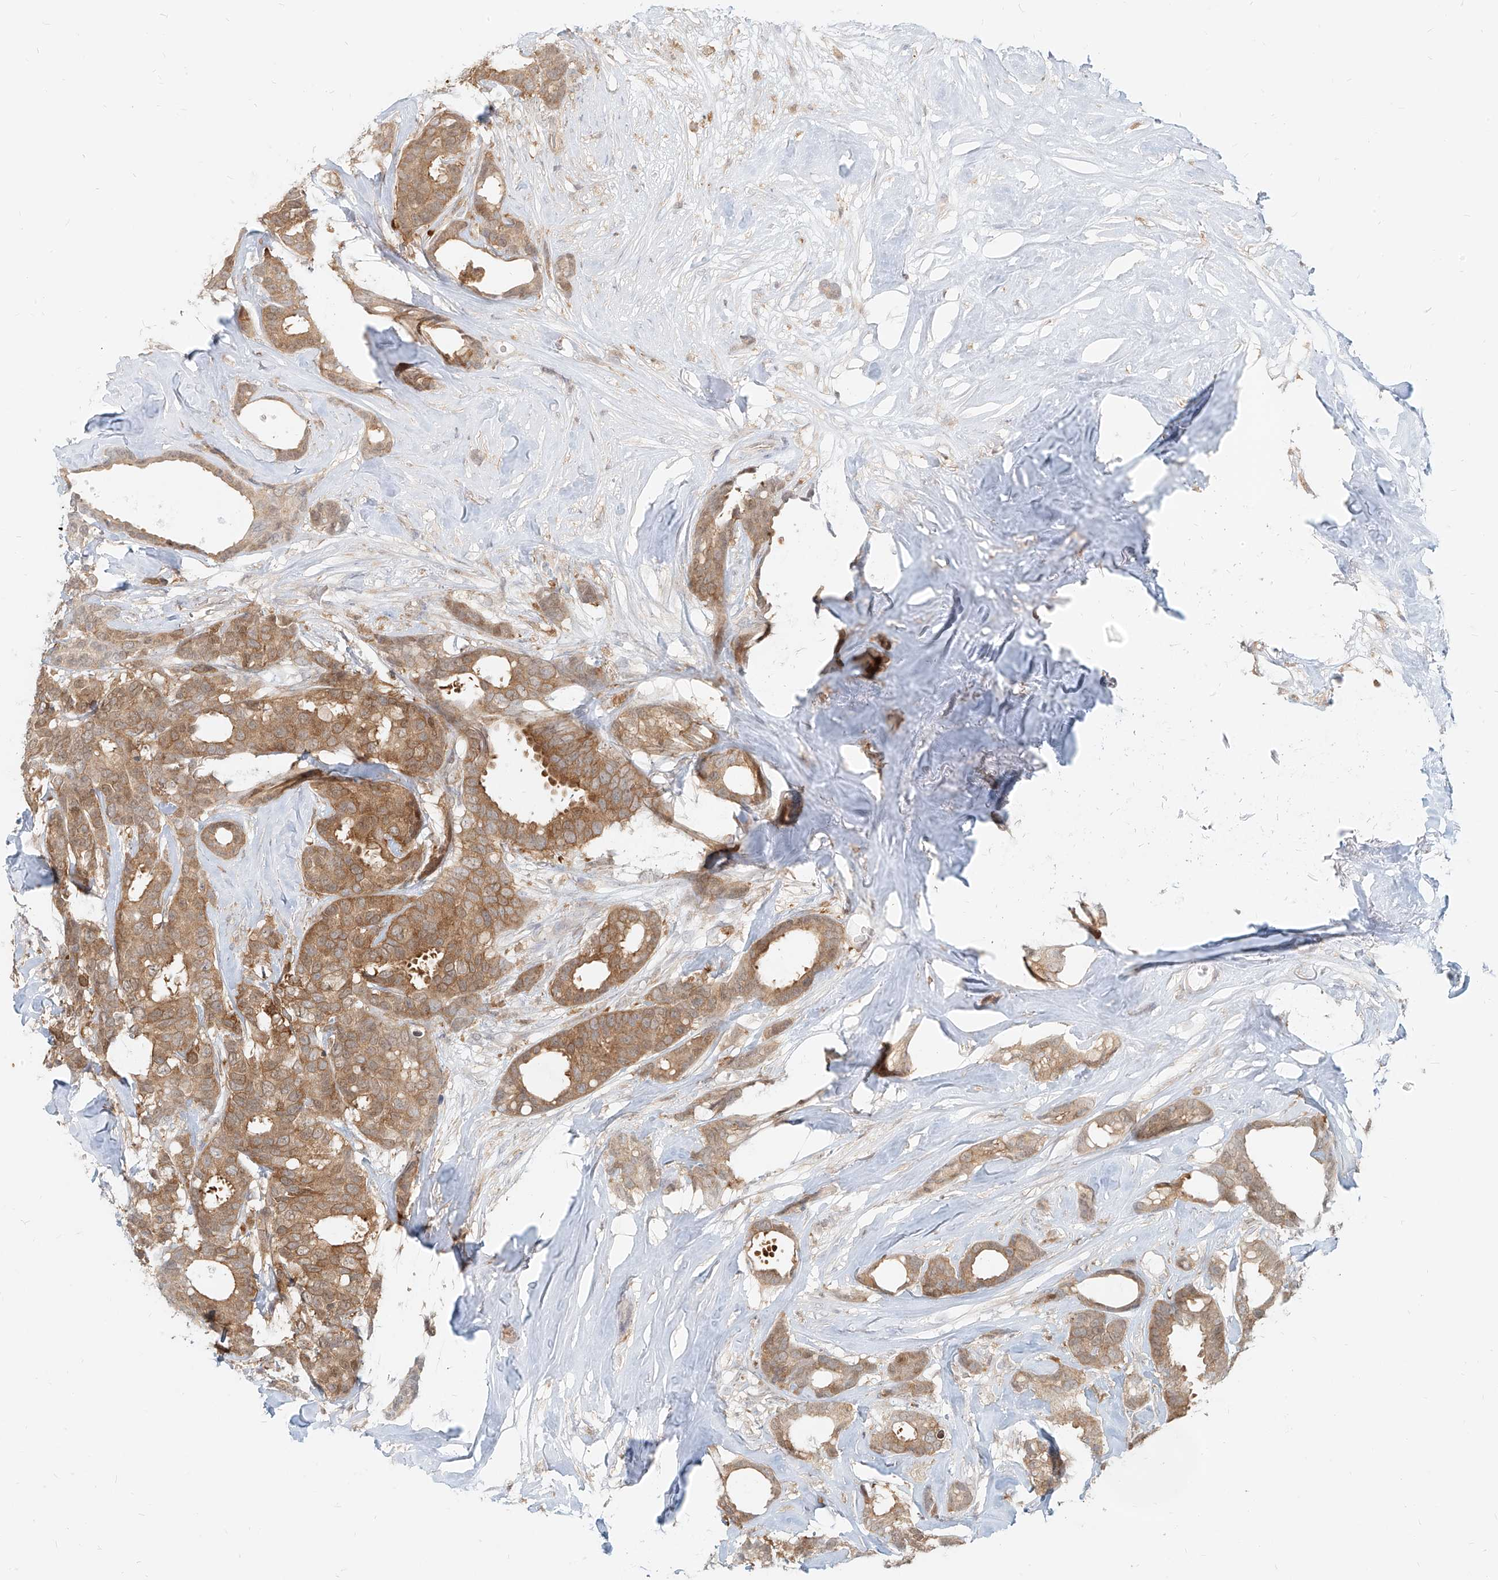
{"staining": {"intensity": "moderate", "quantity": ">75%", "location": "cytoplasmic/membranous"}, "tissue": "breast cancer", "cell_type": "Tumor cells", "image_type": "cancer", "snomed": [{"axis": "morphology", "description": "Duct carcinoma"}, {"axis": "topography", "description": "Breast"}], "caption": "DAB immunohistochemical staining of human breast cancer demonstrates moderate cytoplasmic/membranous protein staining in about >75% of tumor cells.", "gene": "PGD", "patient": {"sex": "female", "age": 87}}